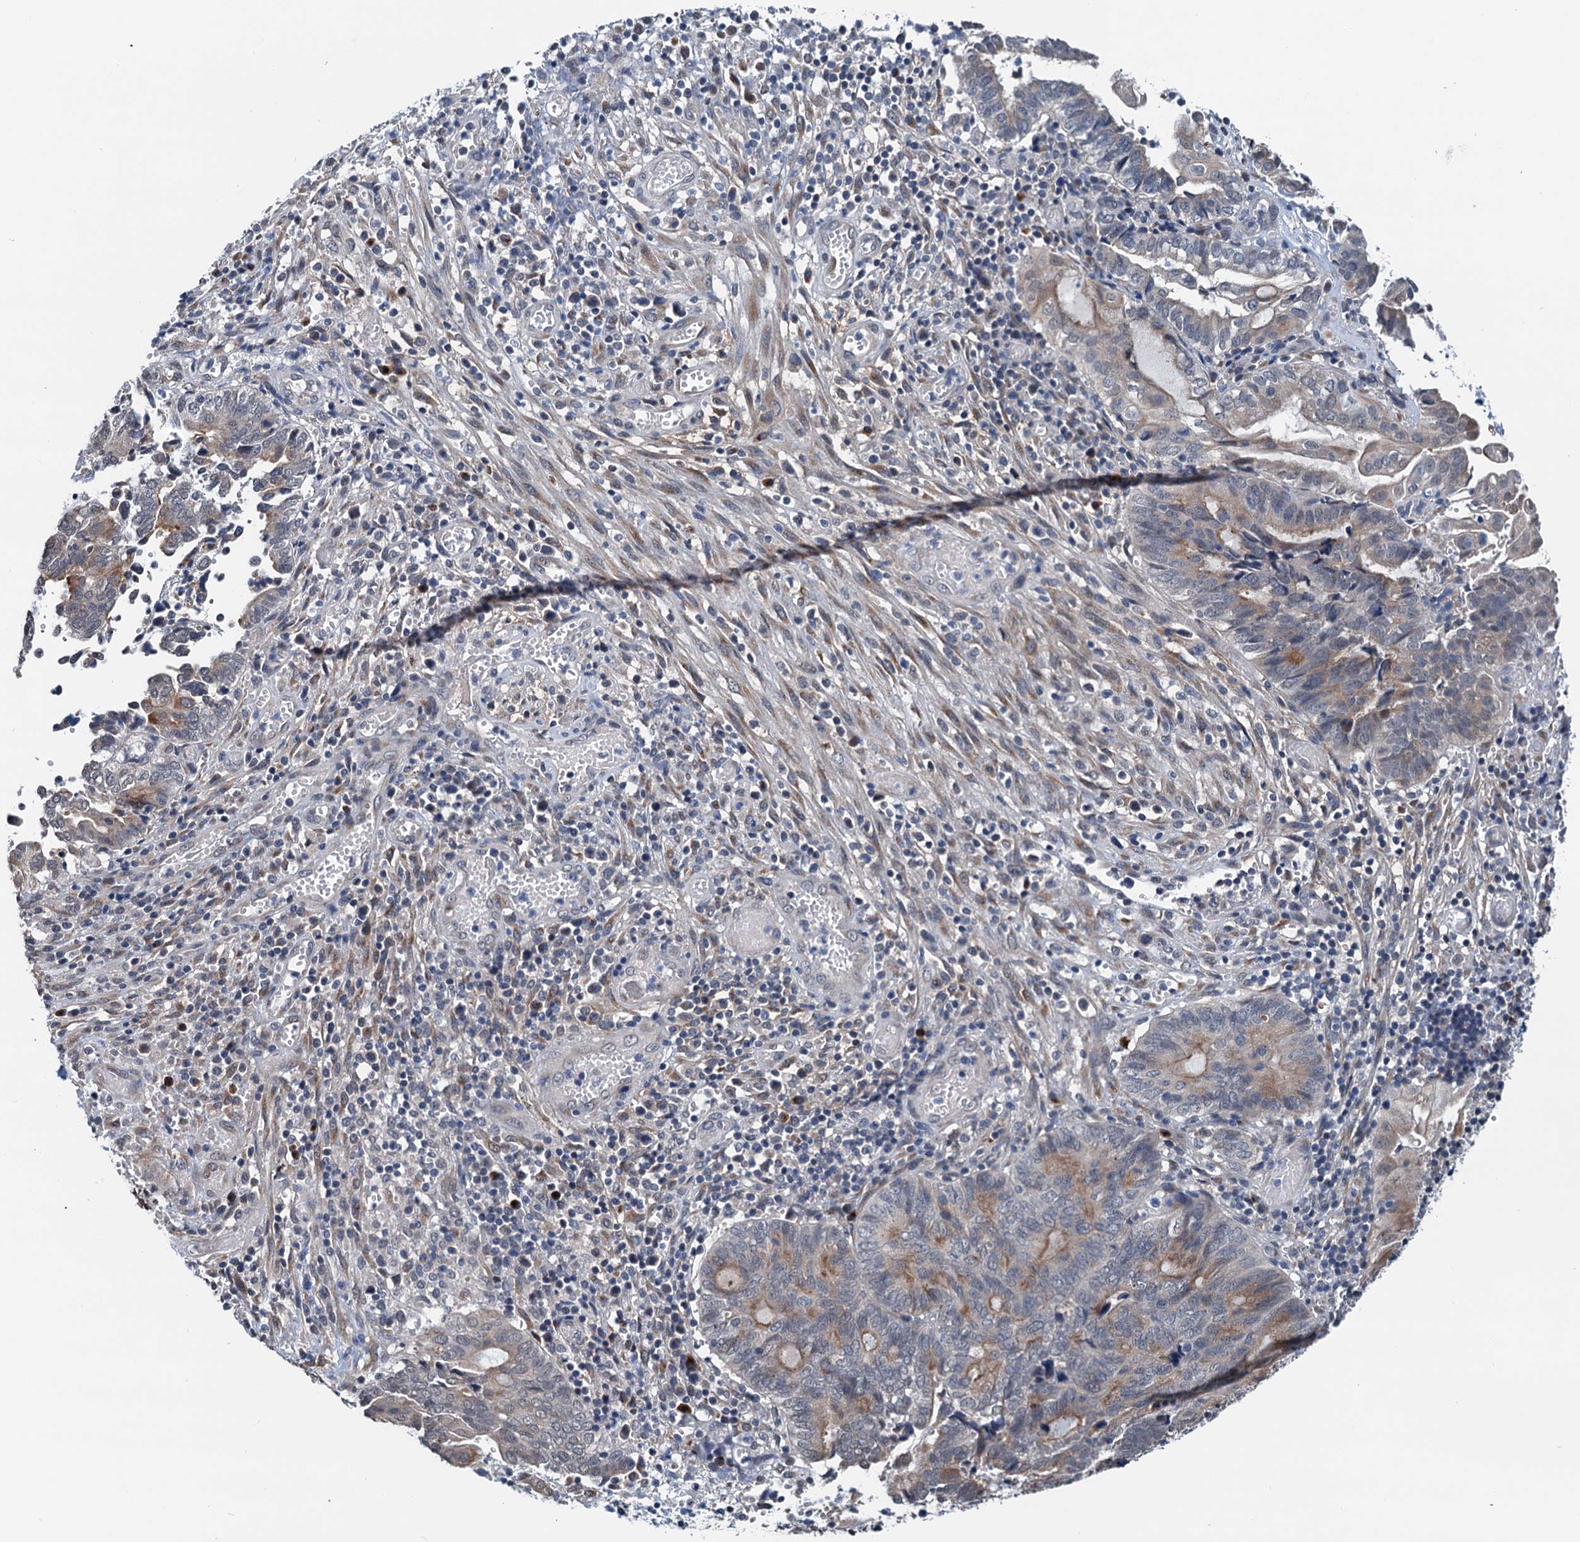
{"staining": {"intensity": "moderate", "quantity": "<25%", "location": "cytoplasmic/membranous"}, "tissue": "endometrial cancer", "cell_type": "Tumor cells", "image_type": "cancer", "snomed": [{"axis": "morphology", "description": "Adenocarcinoma, NOS"}, {"axis": "topography", "description": "Uterus"}, {"axis": "topography", "description": "Endometrium"}], "caption": "Immunohistochemistry (IHC) of human adenocarcinoma (endometrial) exhibits low levels of moderate cytoplasmic/membranous expression in approximately <25% of tumor cells. (DAB (3,3'-diaminobenzidine) IHC, brown staining for protein, blue staining for nuclei).", "gene": "SHLD1", "patient": {"sex": "female", "age": 70}}